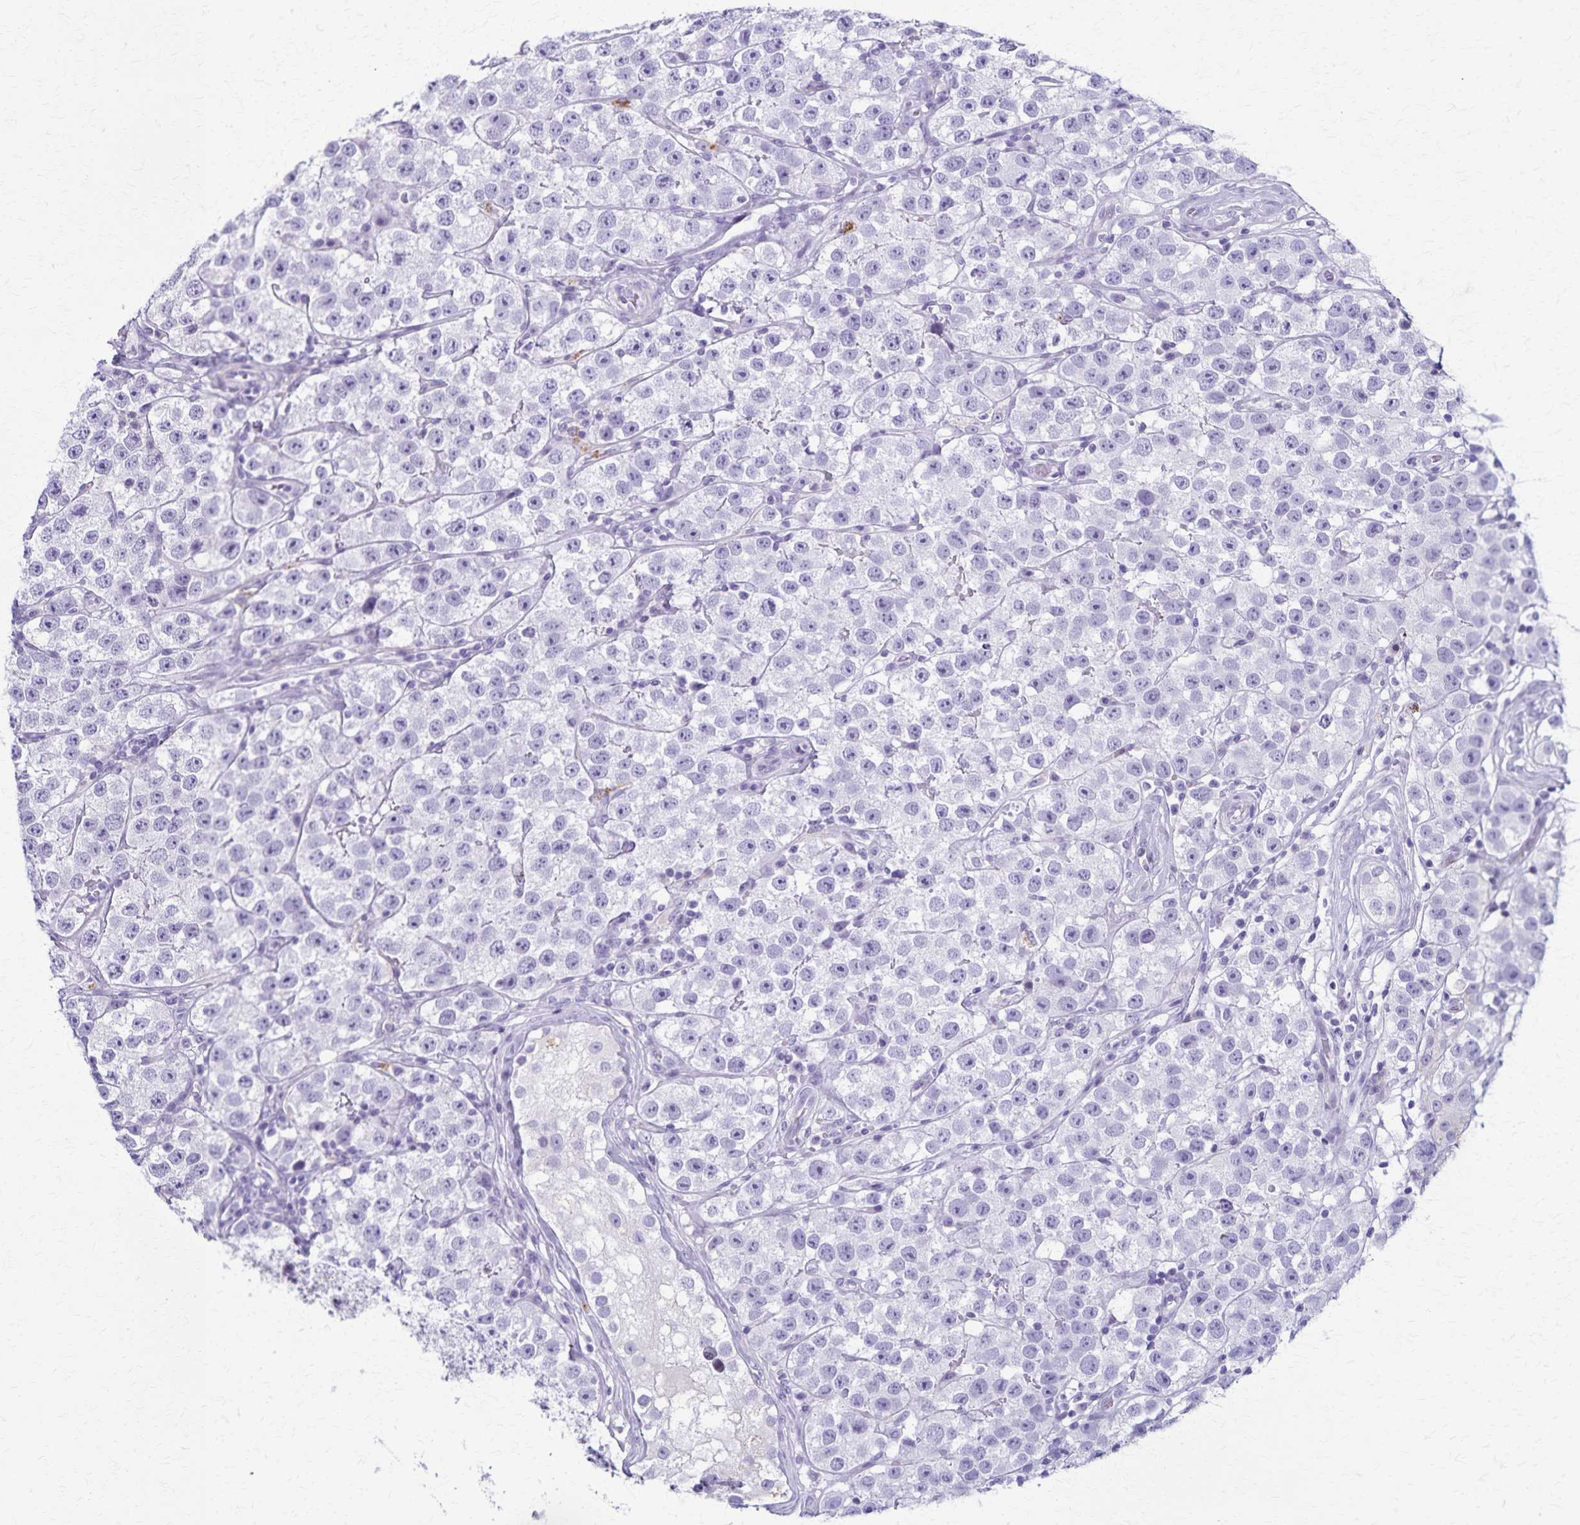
{"staining": {"intensity": "negative", "quantity": "none", "location": "none"}, "tissue": "testis cancer", "cell_type": "Tumor cells", "image_type": "cancer", "snomed": [{"axis": "morphology", "description": "Seminoma, NOS"}, {"axis": "topography", "description": "Testis"}], "caption": "Tumor cells show no significant protein positivity in testis cancer (seminoma).", "gene": "TMEM60", "patient": {"sex": "male", "age": 34}}